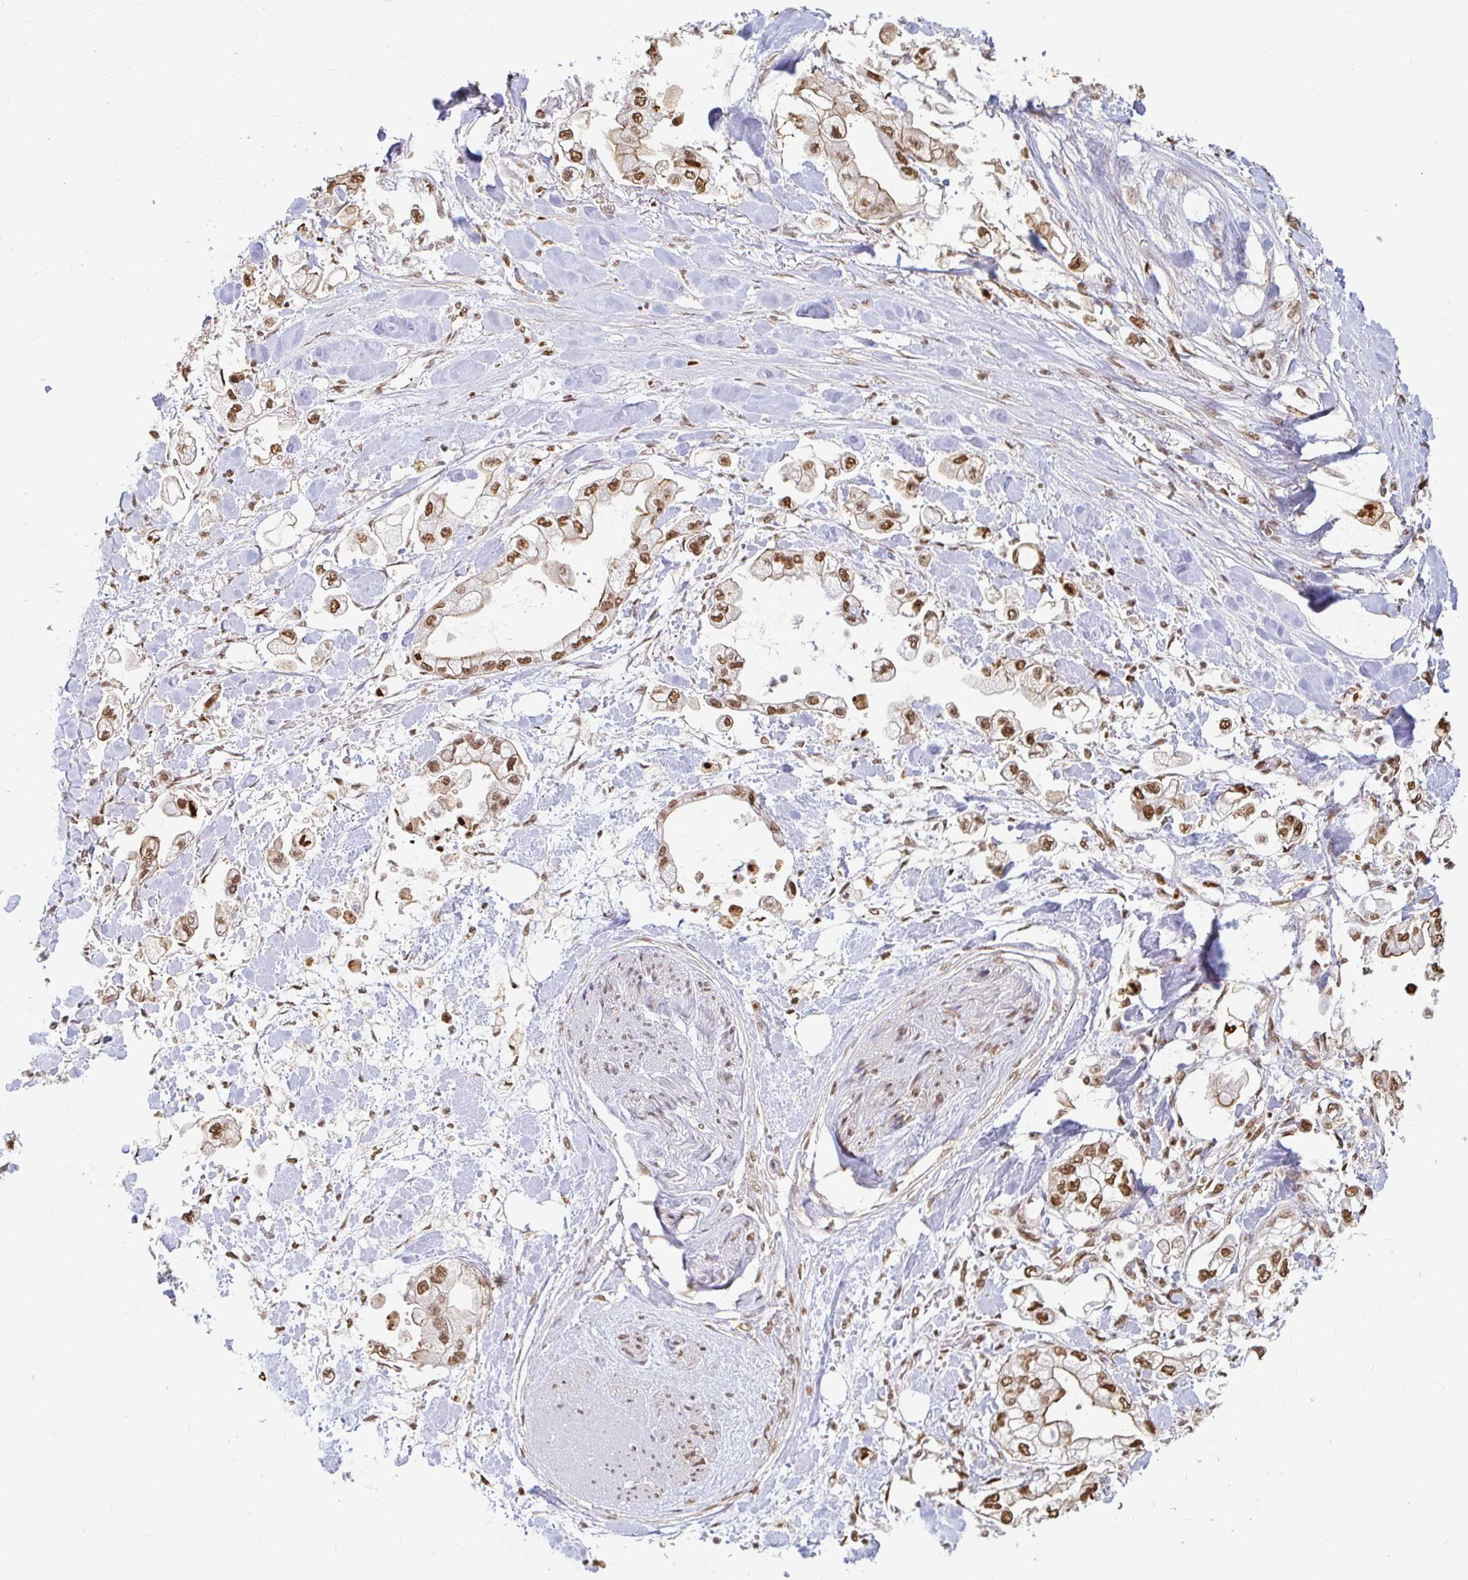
{"staining": {"intensity": "moderate", "quantity": ">75%", "location": "nuclear"}, "tissue": "stomach cancer", "cell_type": "Tumor cells", "image_type": "cancer", "snomed": [{"axis": "morphology", "description": "Adenocarcinoma, NOS"}, {"axis": "topography", "description": "Stomach"}], "caption": "Immunohistochemical staining of stomach adenocarcinoma displays medium levels of moderate nuclear protein expression in approximately >75% of tumor cells.", "gene": "HNRNPU", "patient": {"sex": "male", "age": 62}}